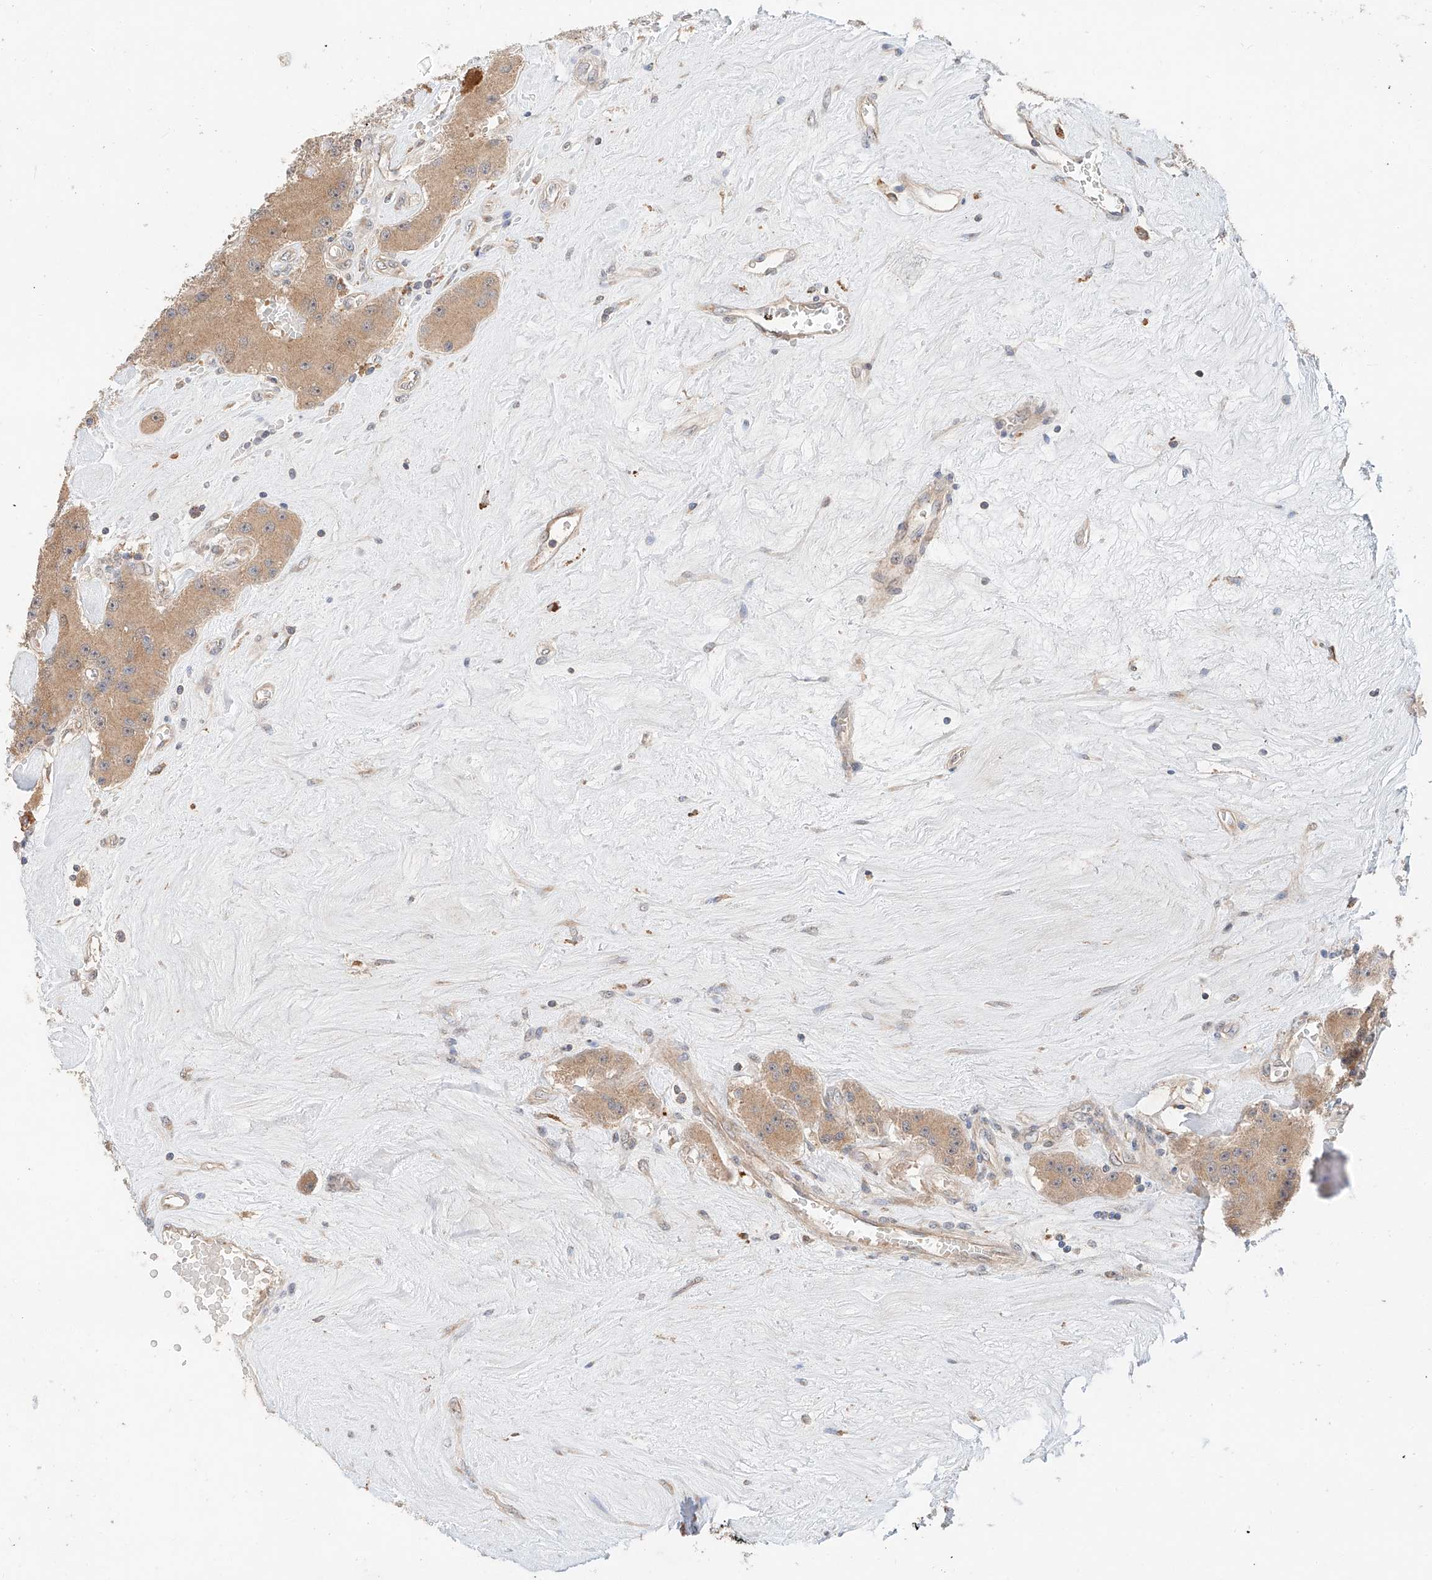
{"staining": {"intensity": "moderate", "quantity": ">75%", "location": "cytoplasmic/membranous"}, "tissue": "carcinoid", "cell_type": "Tumor cells", "image_type": "cancer", "snomed": [{"axis": "morphology", "description": "Carcinoid, malignant, NOS"}, {"axis": "topography", "description": "Pancreas"}], "caption": "The immunohistochemical stain highlights moderate cytoplasmic/membranous positivity in tumor cells of malignant carcinoid tissue. Using DAB (brown) and hematoxylin (blue) stains, captured at high magnification using brightfield microscopy.", "gene": "XPNPEP1", "patient": {"sex": "male", "age": 41}}